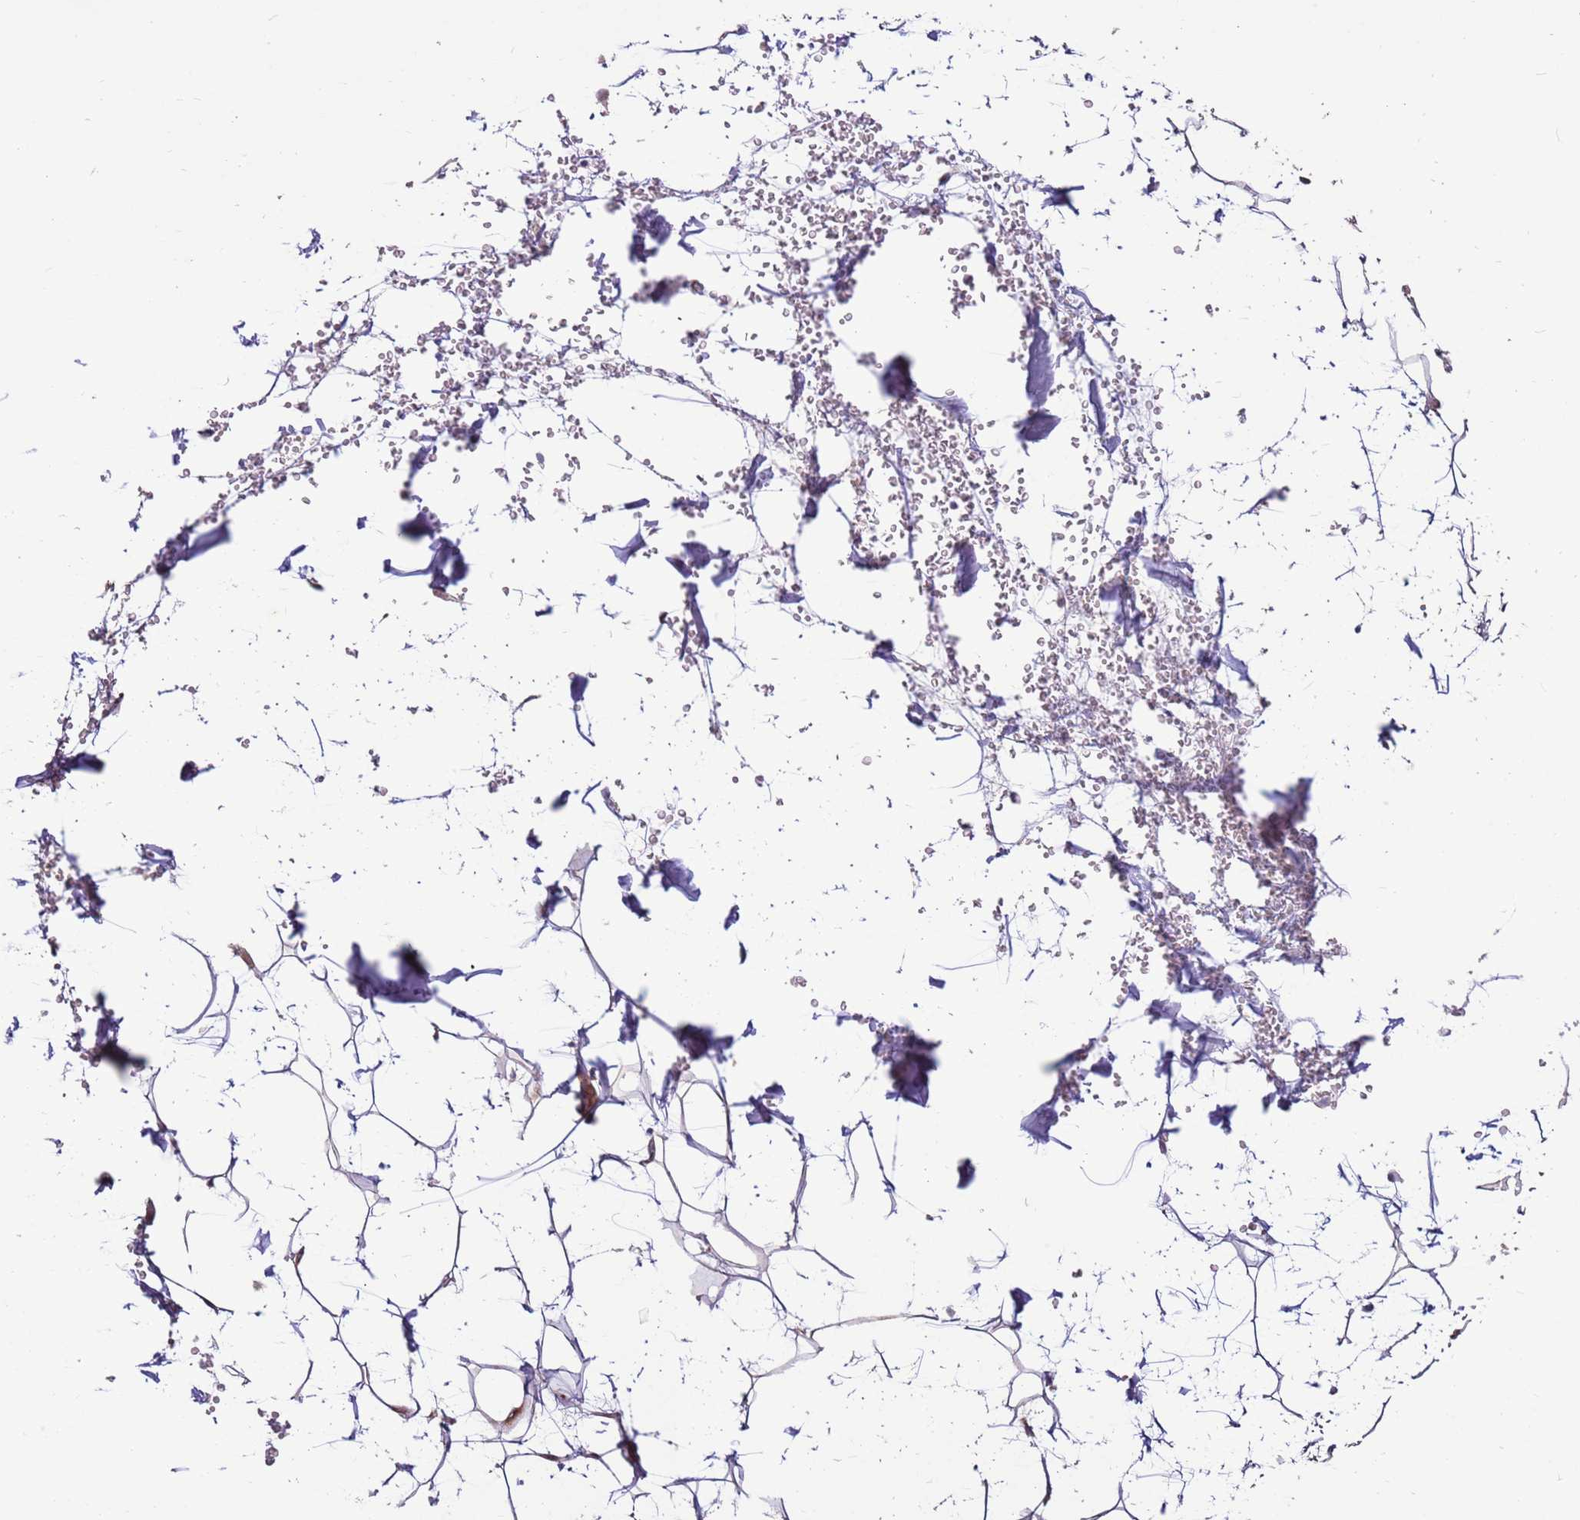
{"staining": {"intensity": "moderate", "quantity": "<25%", "location": "cytoplasmic/membranous"}, "tissue": "adipose tissue", "cell_type": "Adipocytes", "image_type": "normal", "snomed": [{"axis": "morphology", "description": "Normal tissue, NOS"}, {"axis": "topography", "description": "Breast"}], "caption": "Normal adipose tissue displays moderate cytoplasmic/membranous staining in about <25% of adipocytes (brown staining indicates protein expression, while blue staining denotes nuclei)..", "gene": "LGI4", "patient": {"sex": "female", "age": 26}}